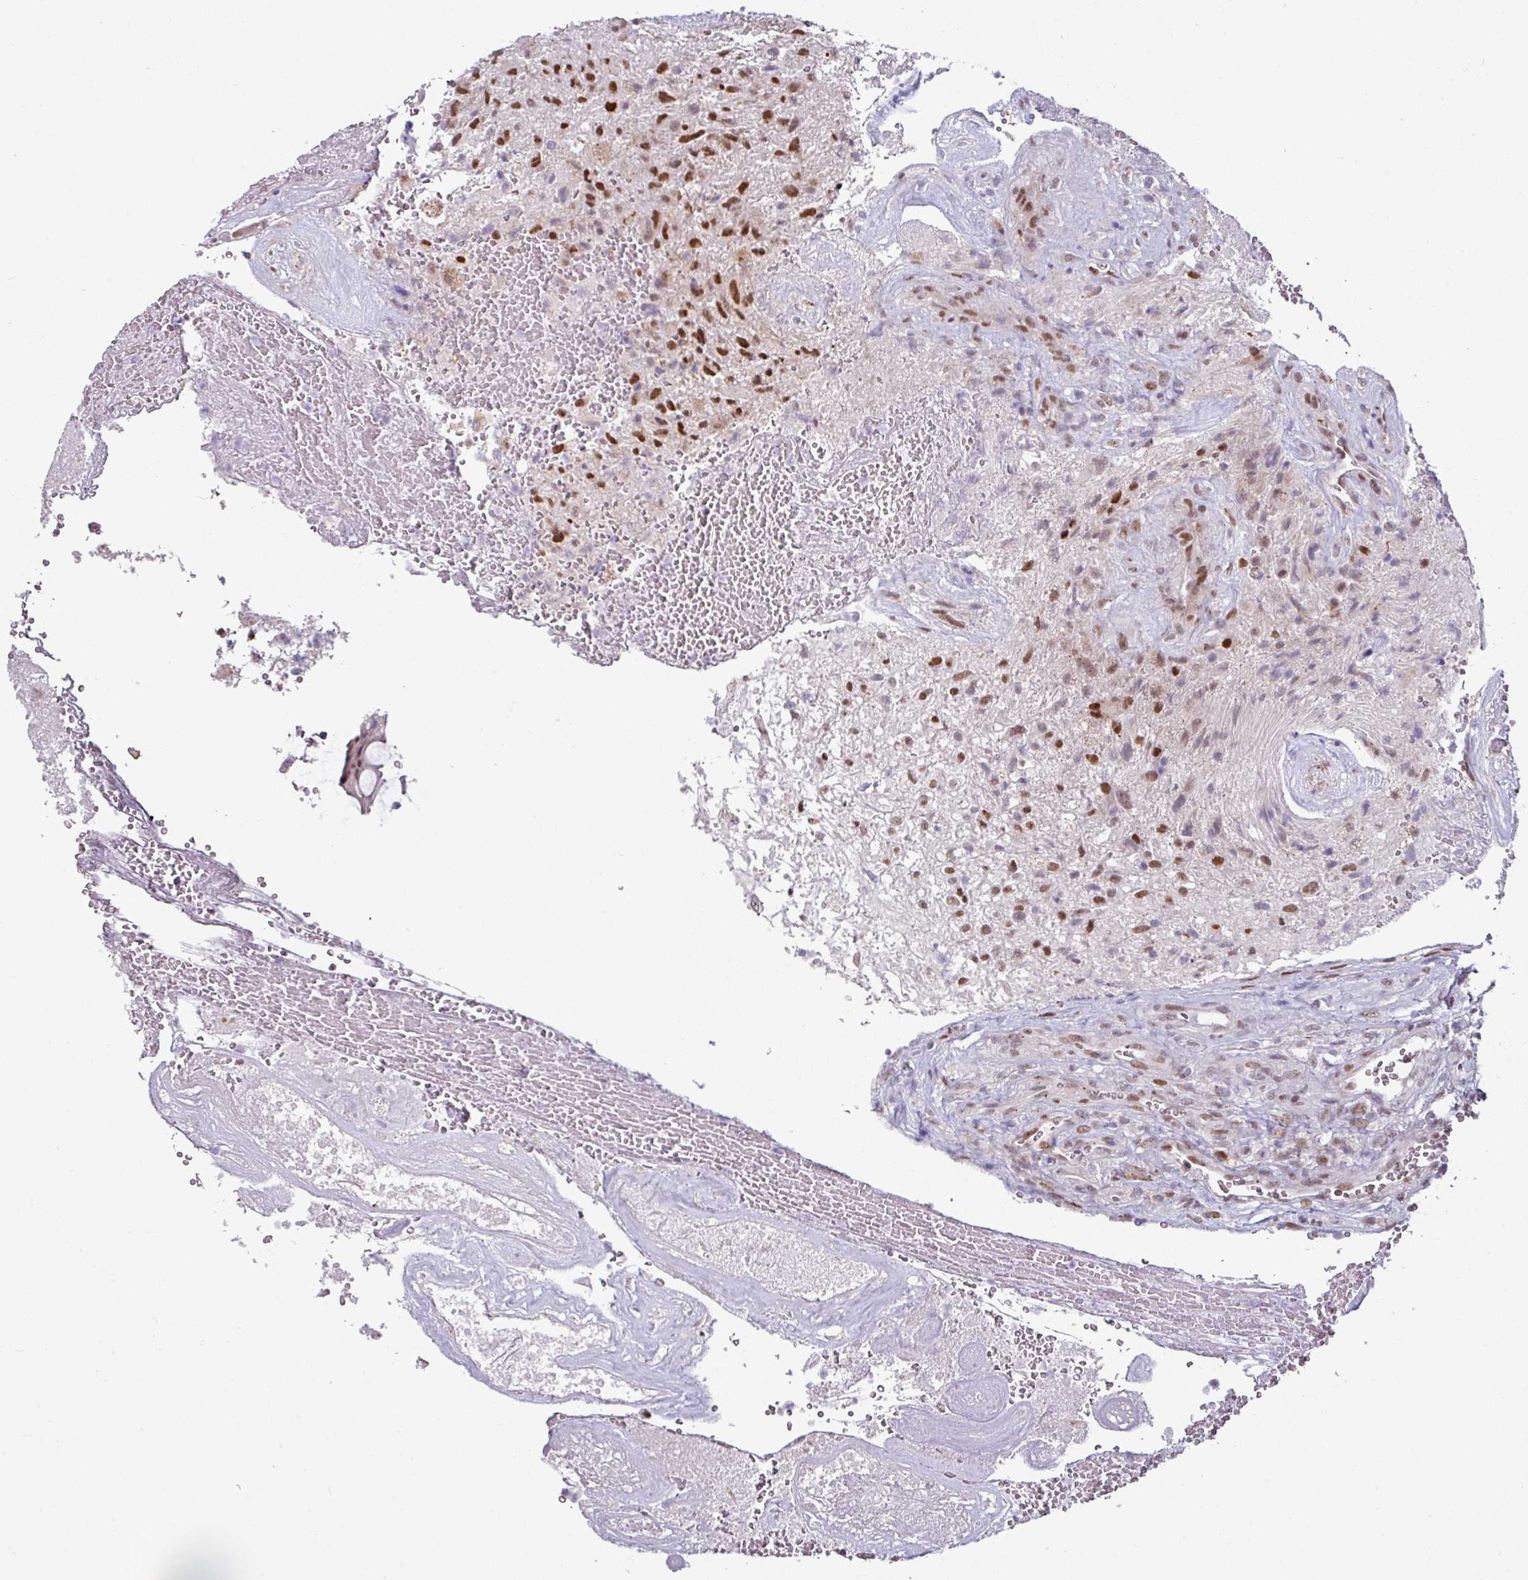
{"staining": {"intensity": "strong", "quantity": ">75%", "location": "nuclear"}, "tissue": "glioma", "cell_type": "Tumor cells", "image_type": "cancer", "snomed": [{"axis": "morphology", "description": "Glioma, malignant, High grade"}, {"axis": "topography", "description": "Brain"}], "caption": "Protein expression analysis of malignant glioma (high-grade) displays strong nuclear positivity in about >75% of tumor cells. The staining was performed using DAB (3,3'-diaminobenzidine), with brown indicating positive protein expression. Nuclei are stained blue with hematoxylin.", "gene": "SWSAP1", "patient": {"sex": "male", "age": 56}}